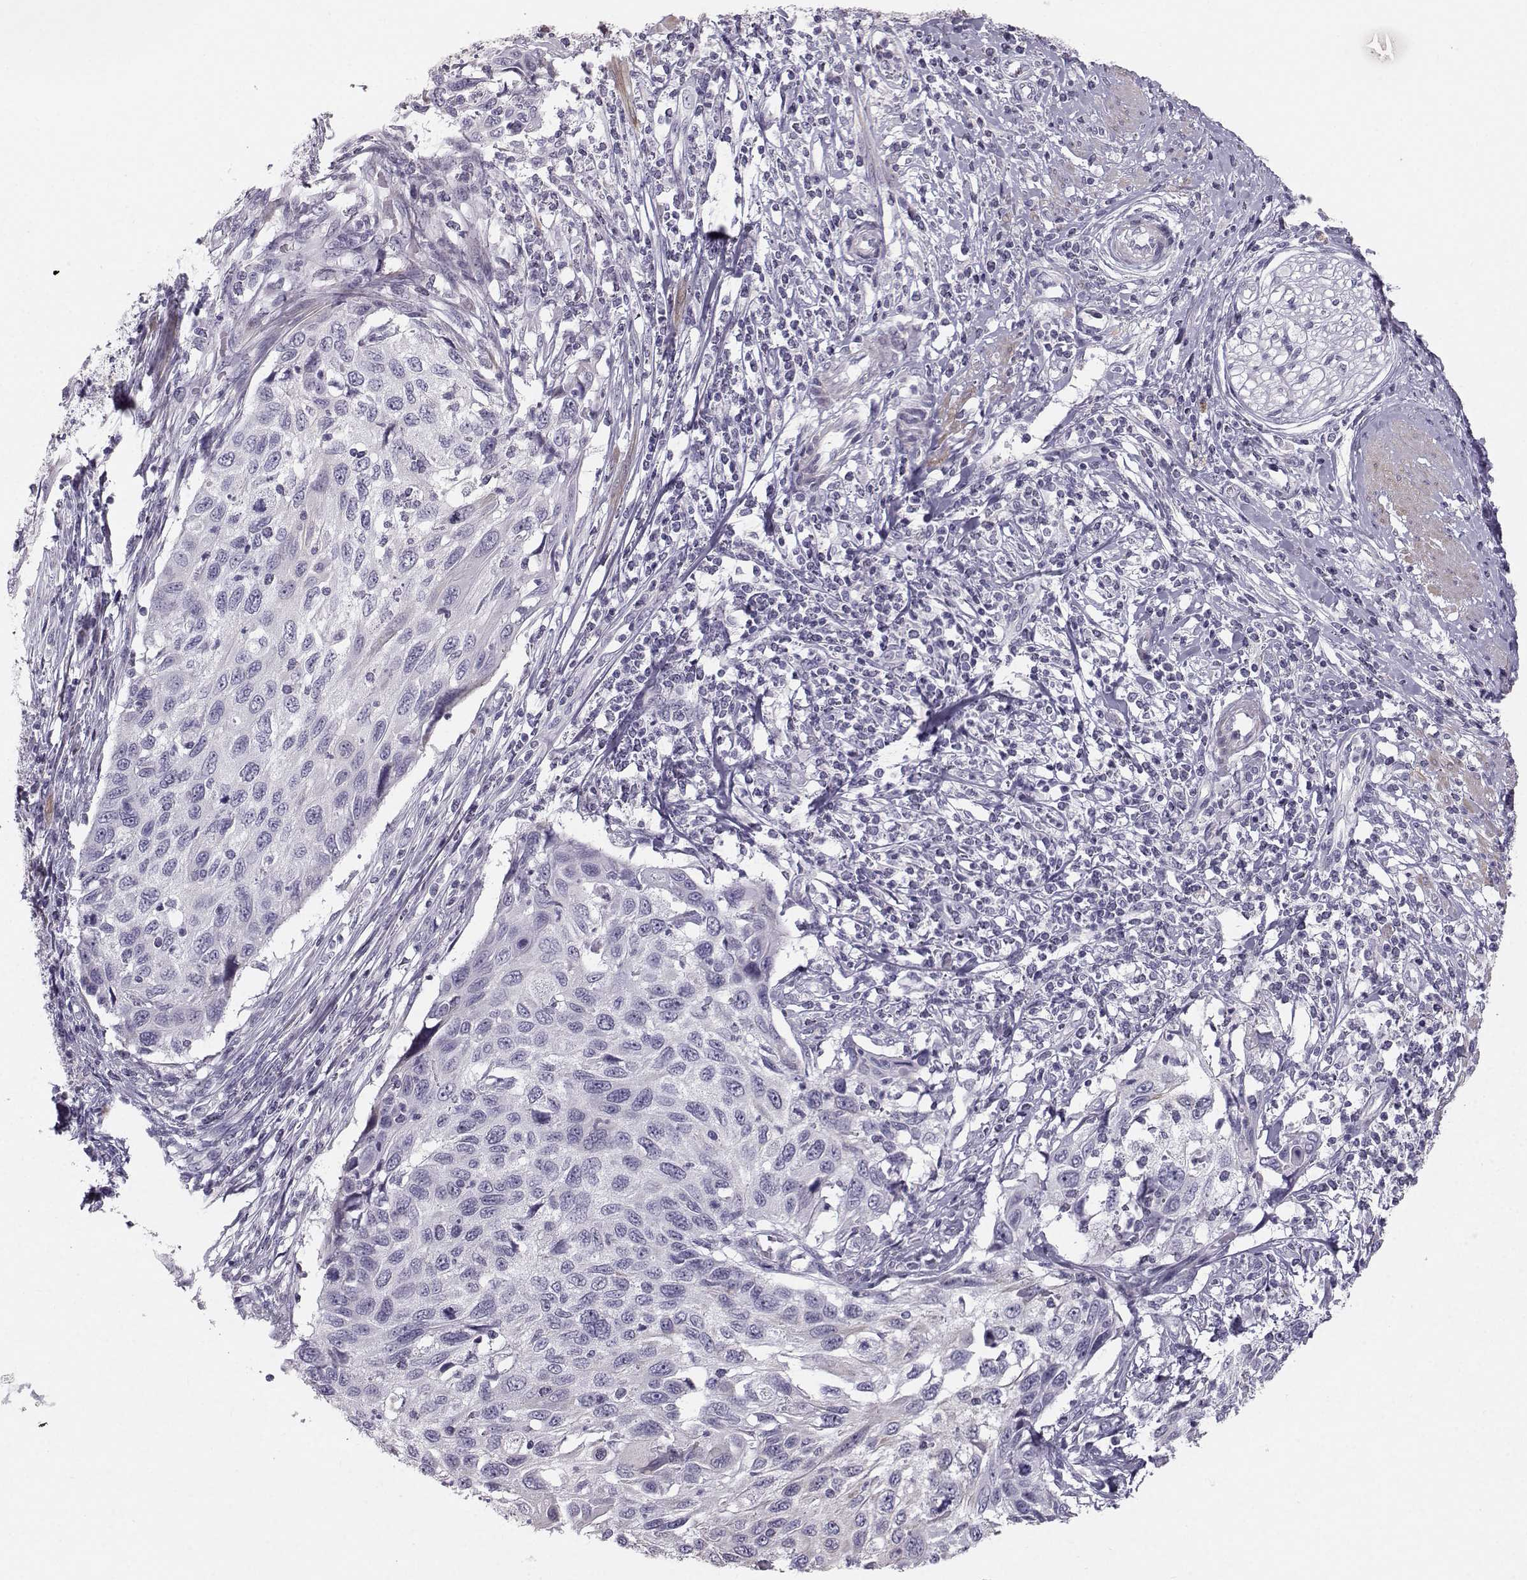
{"staining": {"intensity": "negative", "quantity": "none", "location": "none"}, "tissue": "cervical cancer", "cell_type": "Tumor cells", "image_type": "cancer", "snomed": [{"axis": "morphology", "description": "Squamous cell carcinoma, NOS"}, {"axis": "topography", "description": "Cervix"}], "caption": "Immunohistochemical staining of human cervical cancer (squamous cell carcinoma) demonstrates no significant expression in tumor cells.", "gene": "CASR", "patient": {"sex": "female", "age": 70}}